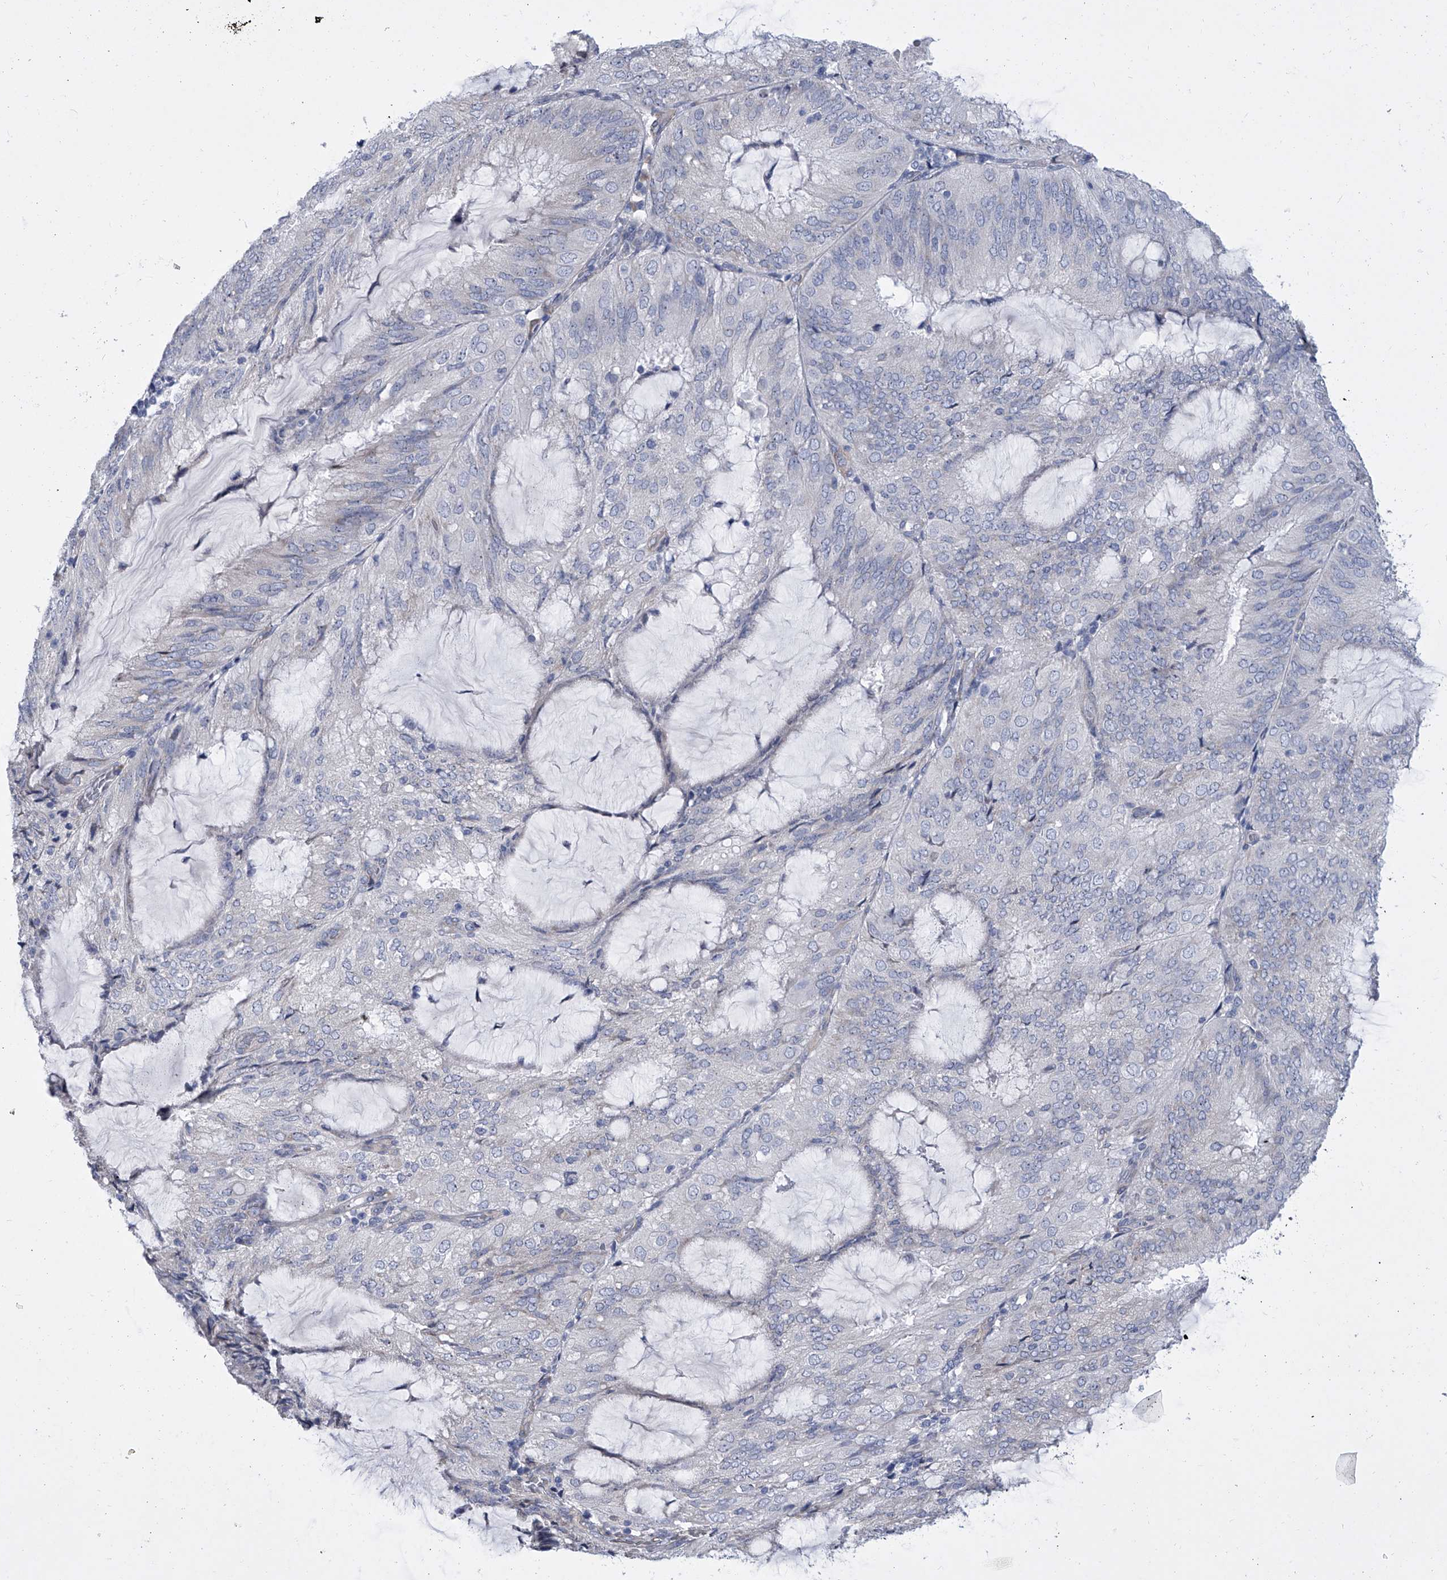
{"staining": {"intensity": "negative", "quantity": "none", "location": "none"}, "tissue": "endometrial cancer", "cell_type": "Tumor cells", "image_type": "cancer", "snomed": [{"axis": "morphology", "description": "Adenocarcinoma, NOS"}, {"axis": "topography", "description": "Endometrium"}], "caption": "Tumor cells are negative for brown protein staining in endometrial cancer.", "gene": "ALG14", "patient": {"sex": "female", "age": 81}}